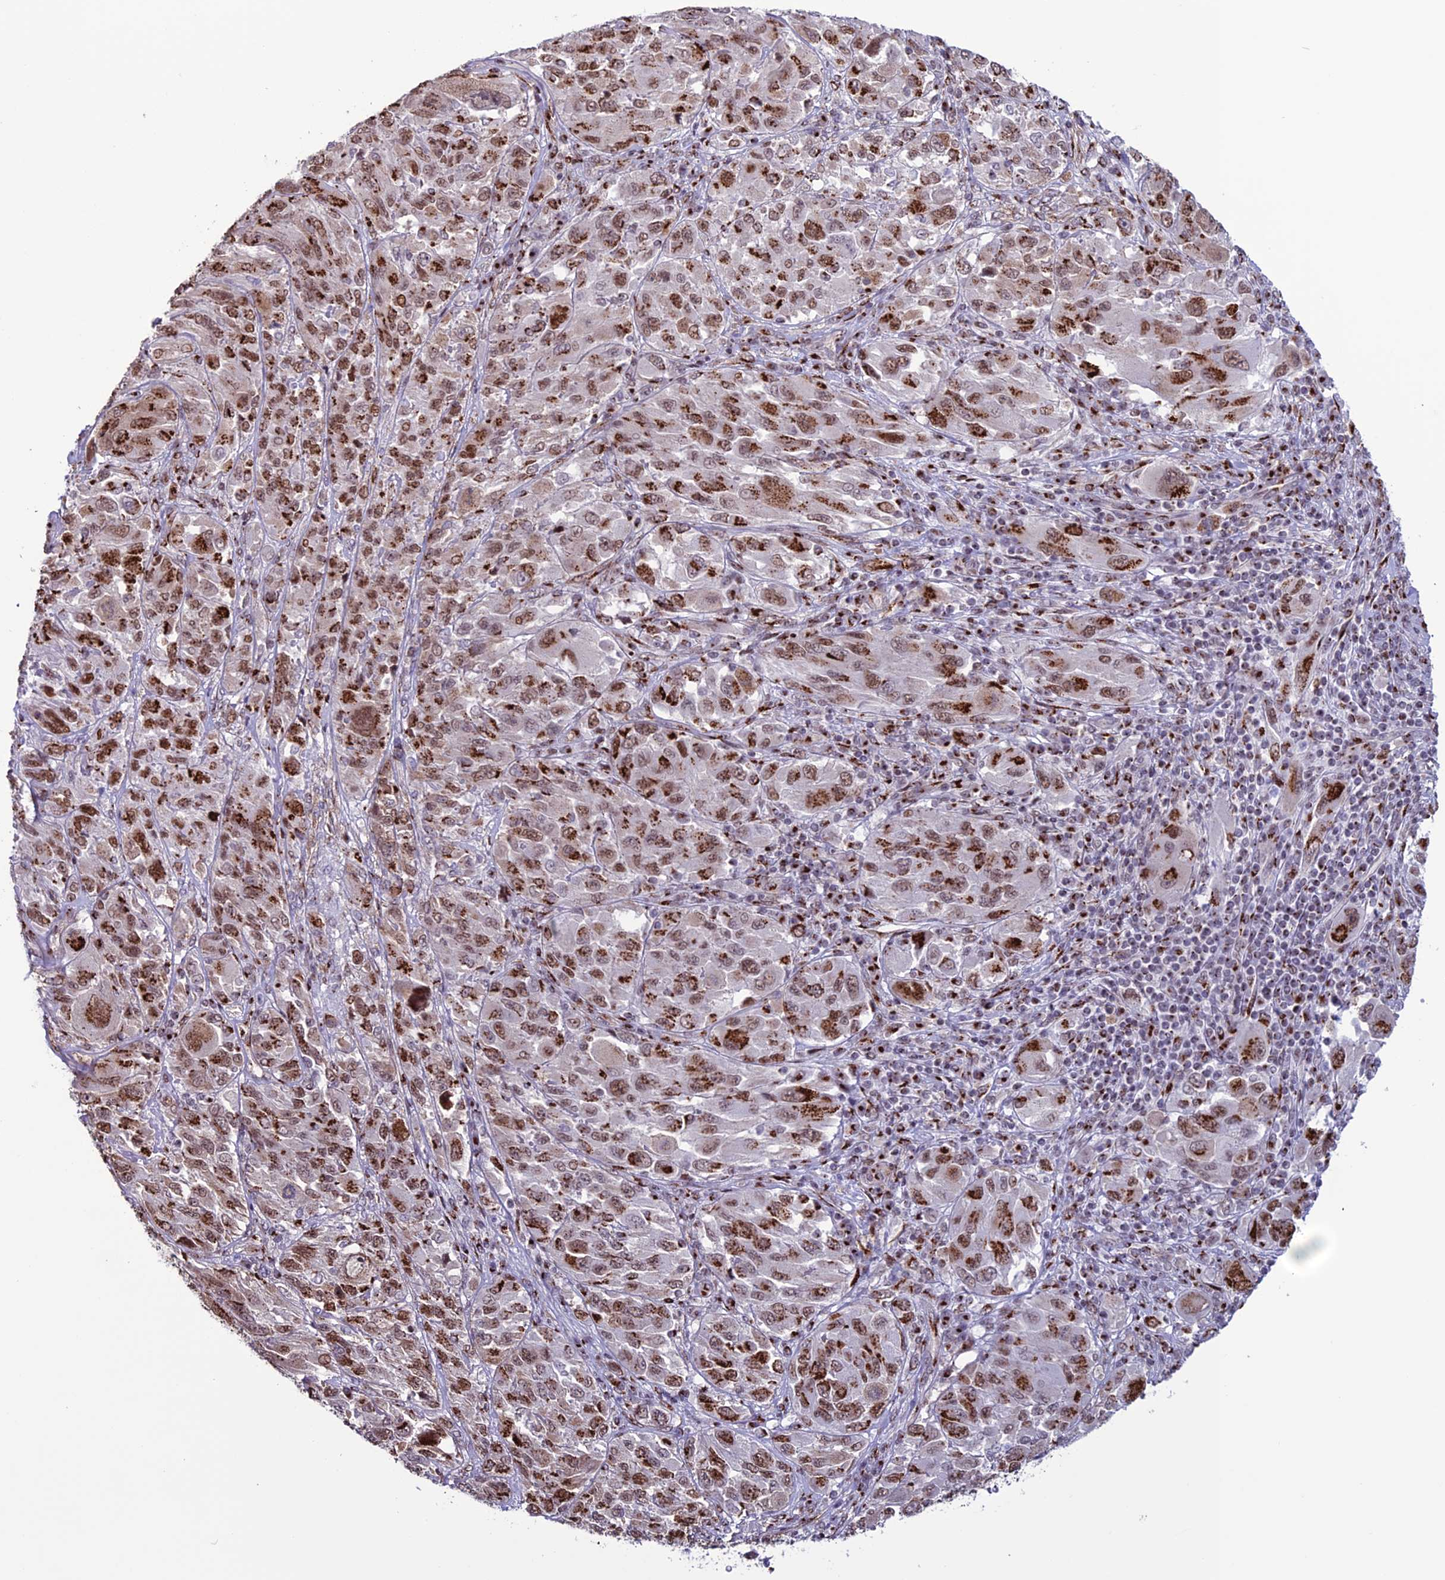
{"staining": {"intensity": "strong", "quantity": "25%-75%", "location": "cytoplasmic/membranous,nuclear"}, "tissue": "melanoma", "cell_type": "Tumor cells", "image_type": "cancer", "snomed": [{"axis": "morphology", "description": "Malignant melanoma, NOS"}, {"axis": "topography", "description": "Skin"}], "caption": "Melanoma stained with DAB (3,3'-diaminobenzidine) immunohistochemistry (IHC) demonstrates high levels of strong cytoplasmic/membranous and nuclear positivity in about 25%-75% of tumor cells.", "gene": "PLEKHA4", "patient": {"sex": "female", "age": 91}}